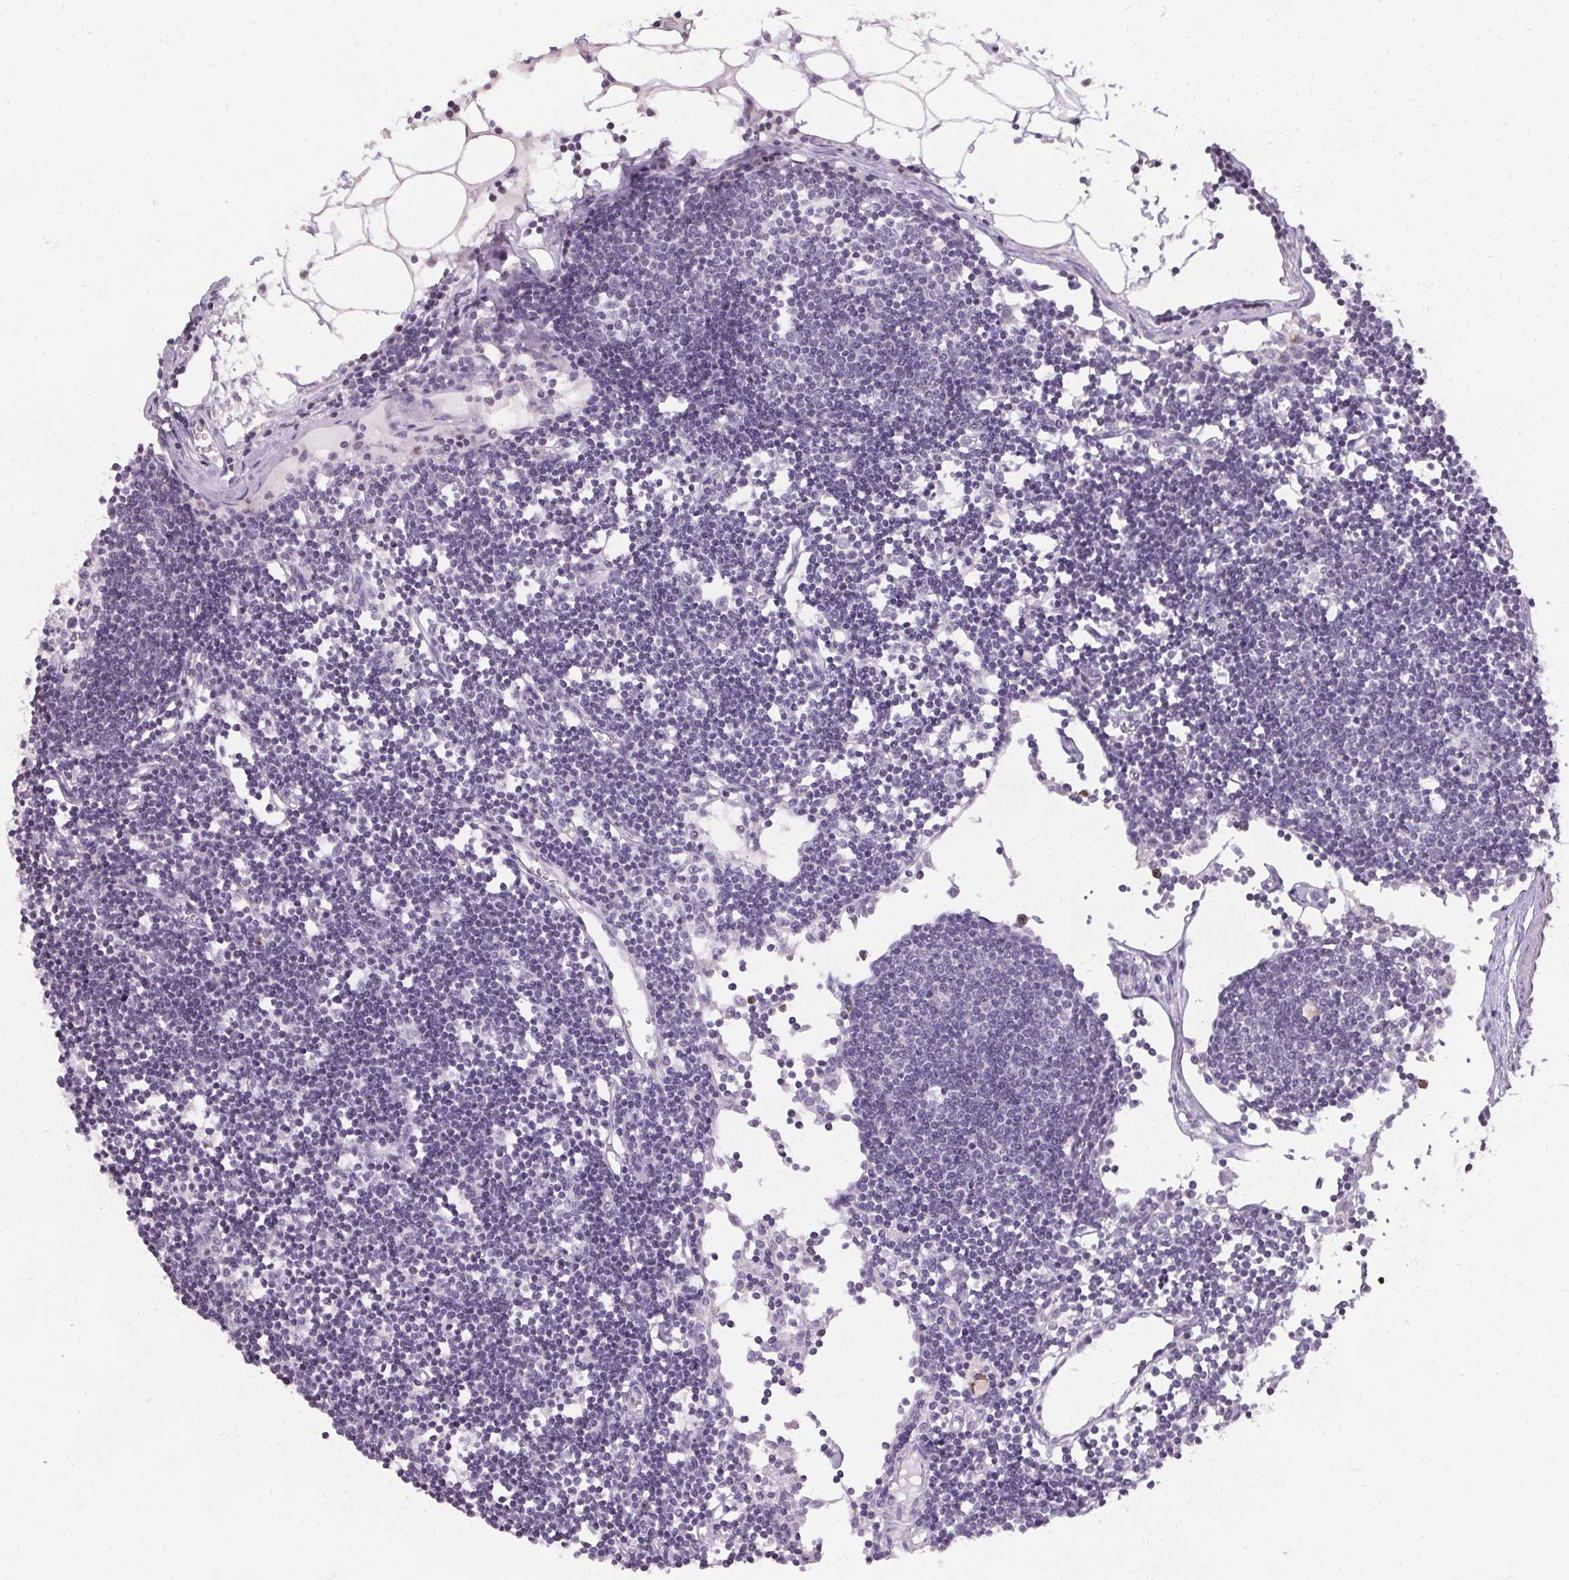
{"staining": {"intensity": "negative", "quantity": "none", "location": "none"}, "tissue": "lymph node", "cell_type": "Non-germinal center cells", "image_type": "normal", "snomed": [{"axis": "morphology", "description": "Normal tissue, NOS"}, {"axis": "topography", "description": "Lymph node"}], "caption": "IHC of normal lymph node shows no expression in non-germinal center cells.", "gene": "PMEL", "patient": {"sex": "female", "age": 65}}